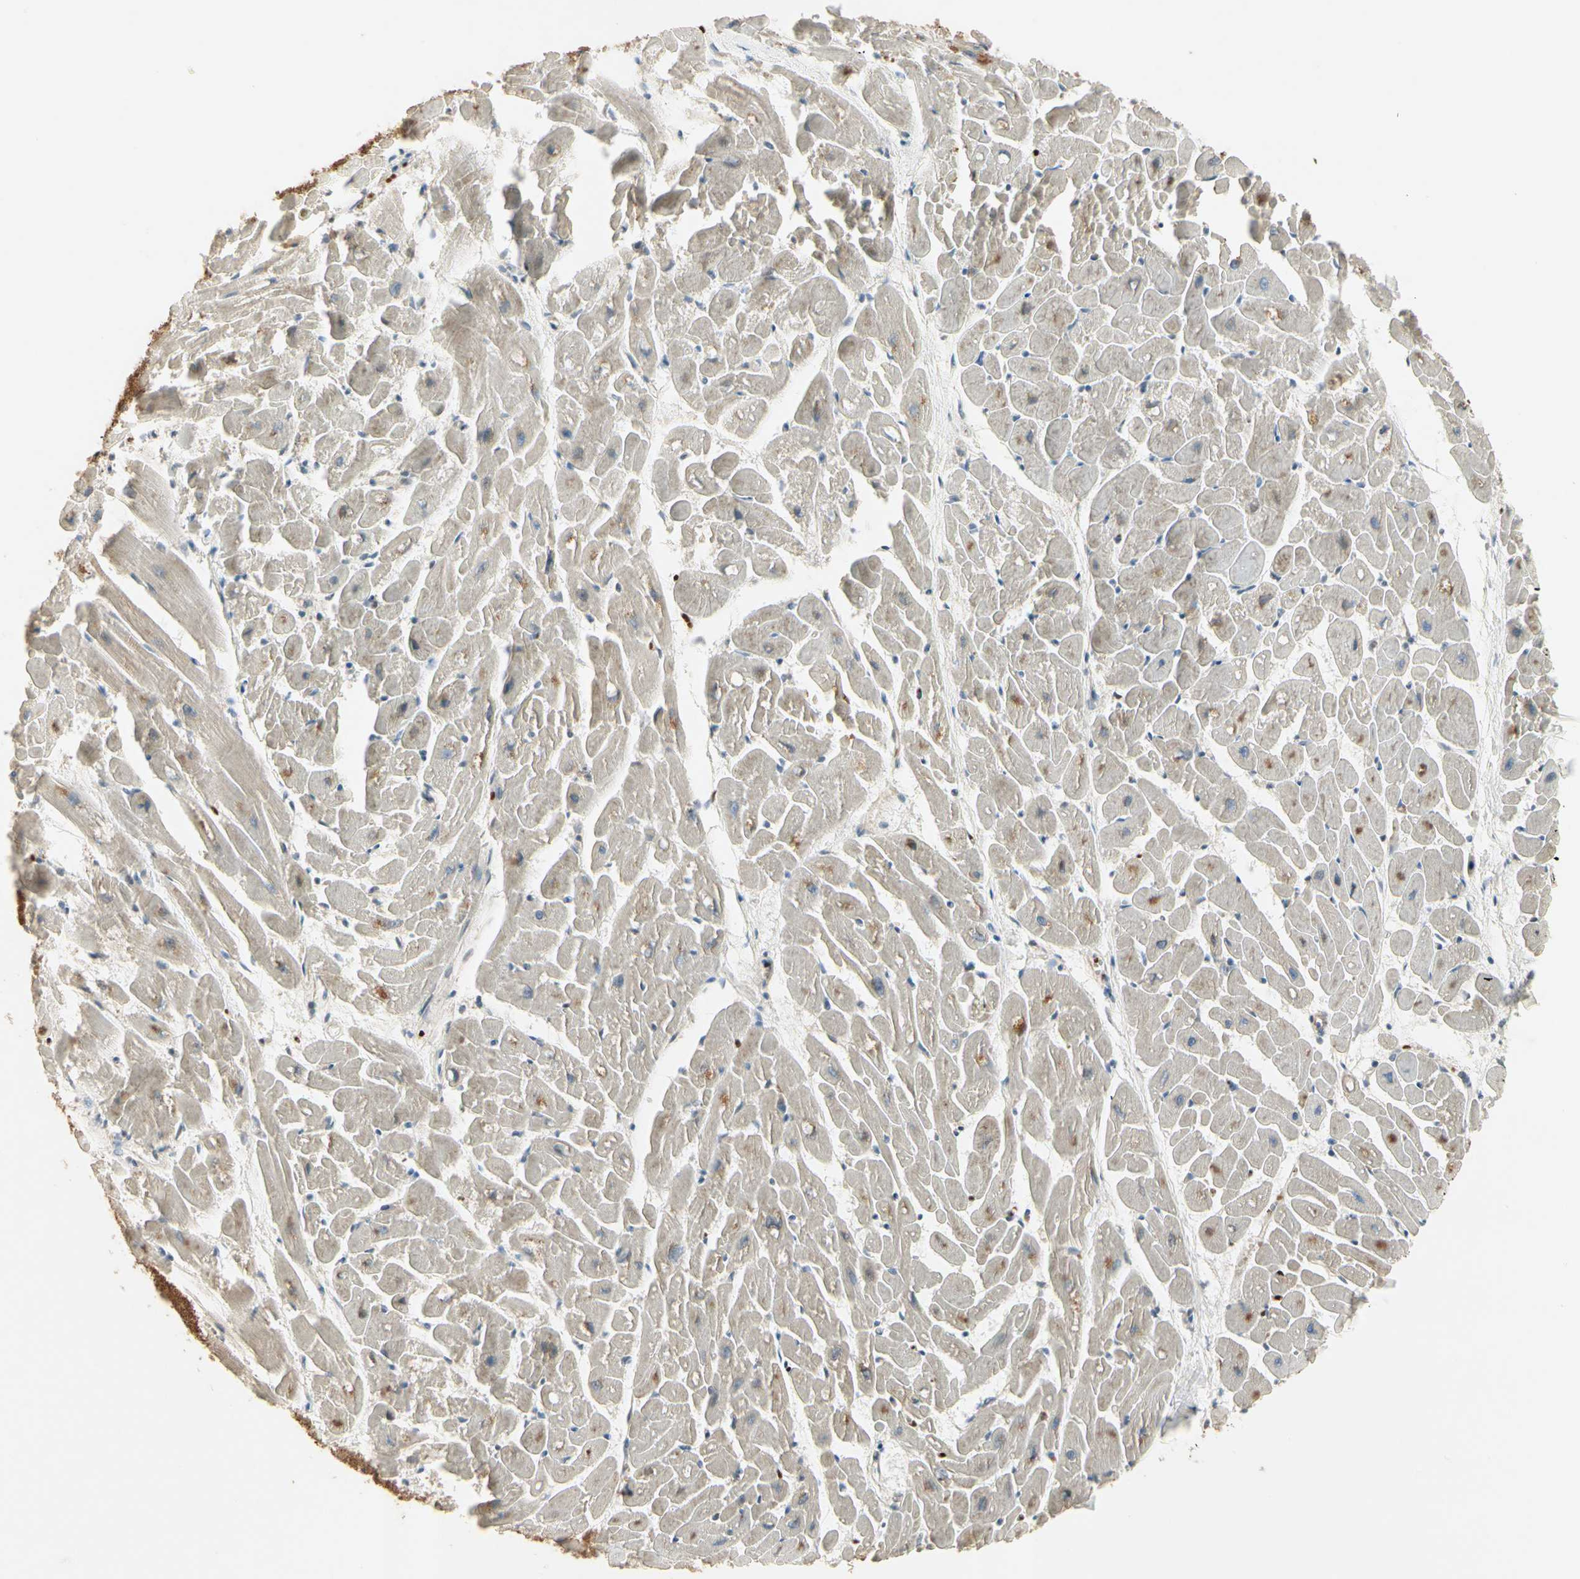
{"staining": {"intensity": "moderate", "quantity": "25%-75%", "location": "cytoplasmic/membranous"}, "tissue": "heart muscle", "cell_type": "Cardiomyocytes", "image_type": "normal", "snomed": [{"axis": "morphology", "description": "Normal tissue, NOS"}, {"axis": "topography", "description": "Heart"}], "caption": "About 25%-75% of cardiomyocytes in benign heart muscle exhibit moderate cytoplasmic/membranous protein expression as visualized by brown immunohistochemical staining.", "gene": "PPP3CB", "patient": {"sex": "female", "age": 19}}